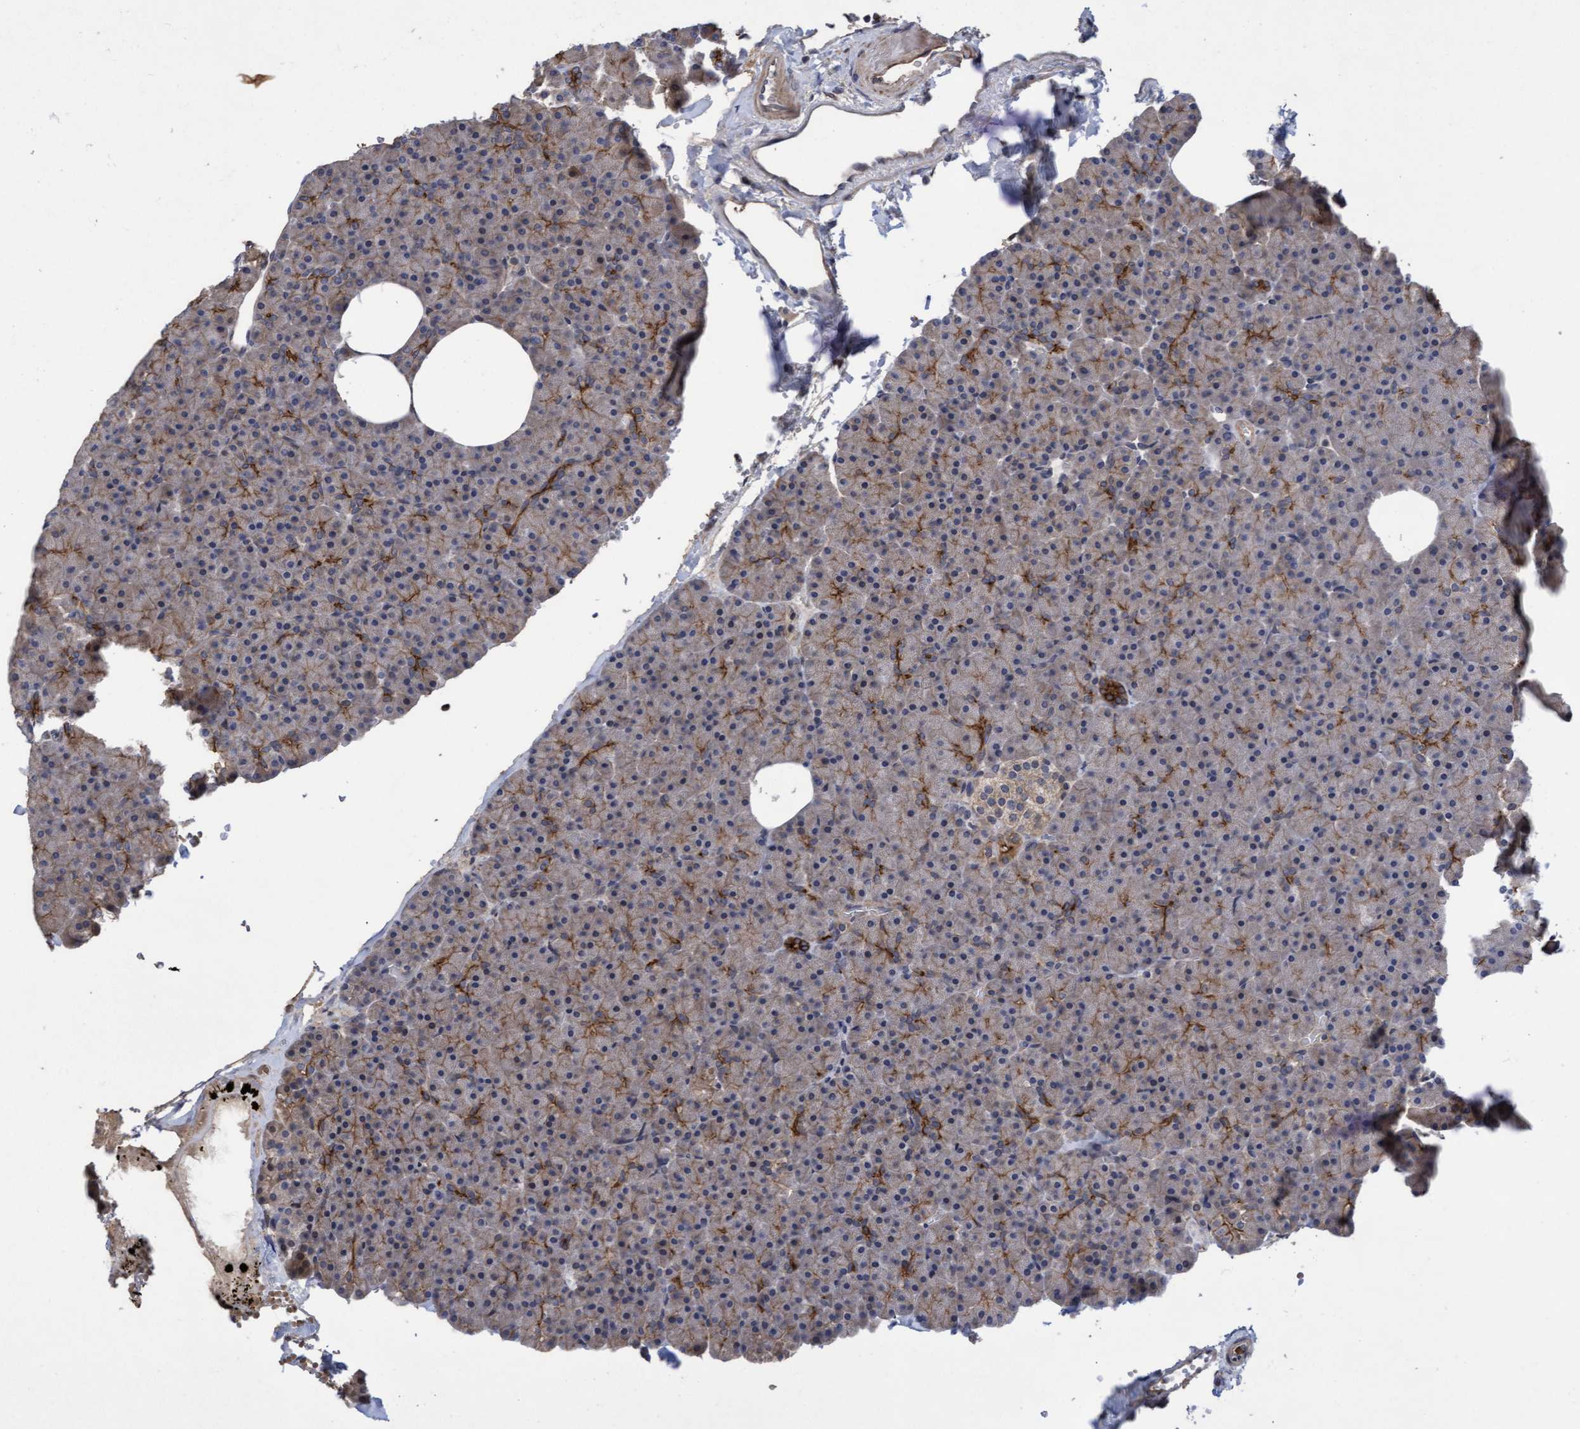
{"staining": {"intensity": "moderate", "quantity": "<25%", "location": "cytoplasmic/membranous"}, "tissue": "pancreas", "cell_type": "Exocrine glandular cells", "image_type": "normal", "snomed": [{"axis": "morphology", "description": "Normal tissue, NOS"}, {"axis": "morphology", "description": "Carcinoid, malignant, NOS"}, {"axis": "topography", "description": "Pancreas"}], "caption": "Brown immunohistochemical staining in benign pancreas shows moderate cytoplasmic/membranous positivity in about <25% of exocrine glandular cells.", "gene": "COBL", "patient": {"sex": "female", "age": 35}}